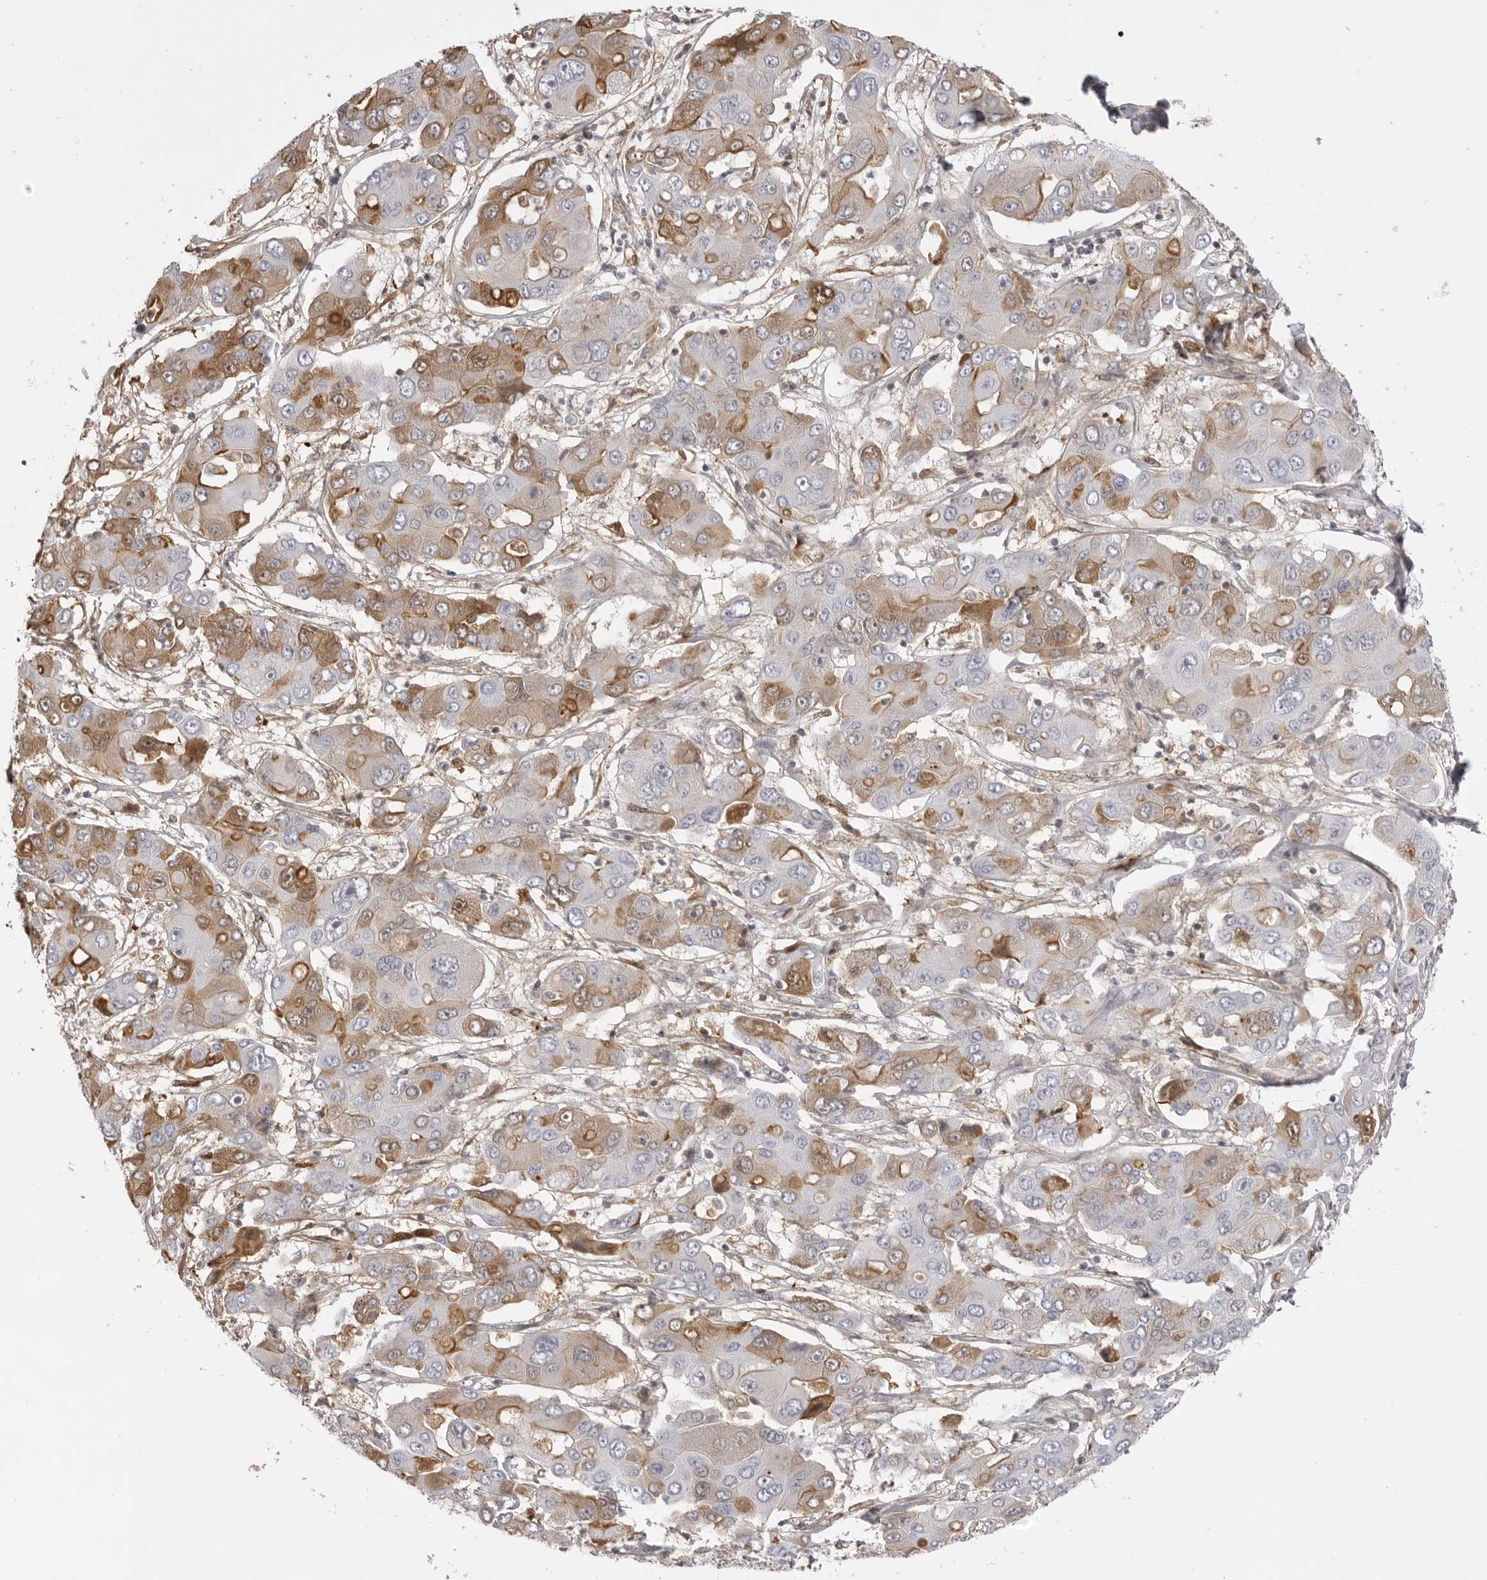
{"staining": {"intensity": "moderate", "quantity": "<25%", "location": "cytoplasmic/membranous"}, "tissue": "liver cancer", "cell_type": "Tumor cells", "image_type": "cancer", "snomed": [{"axis": "morphology", "description": "Cholangiocarcinoma"}, {"axis": "topography", "description": "Liver"}], "caption": "An IHC photomicrograph of tumor tissue is shown. Protein staining in brown labels moderate cytoplasmic/membranous positivity in cholangiocarcinoma (liver) within tumor cells. The protein of interest is stained brown, and the nuclei are stained in blue (DAB IHC with brightfield microscopy, high magnification).", "gene": "PLEKHF2", "patient": {"sex": "male", "age": 67}}